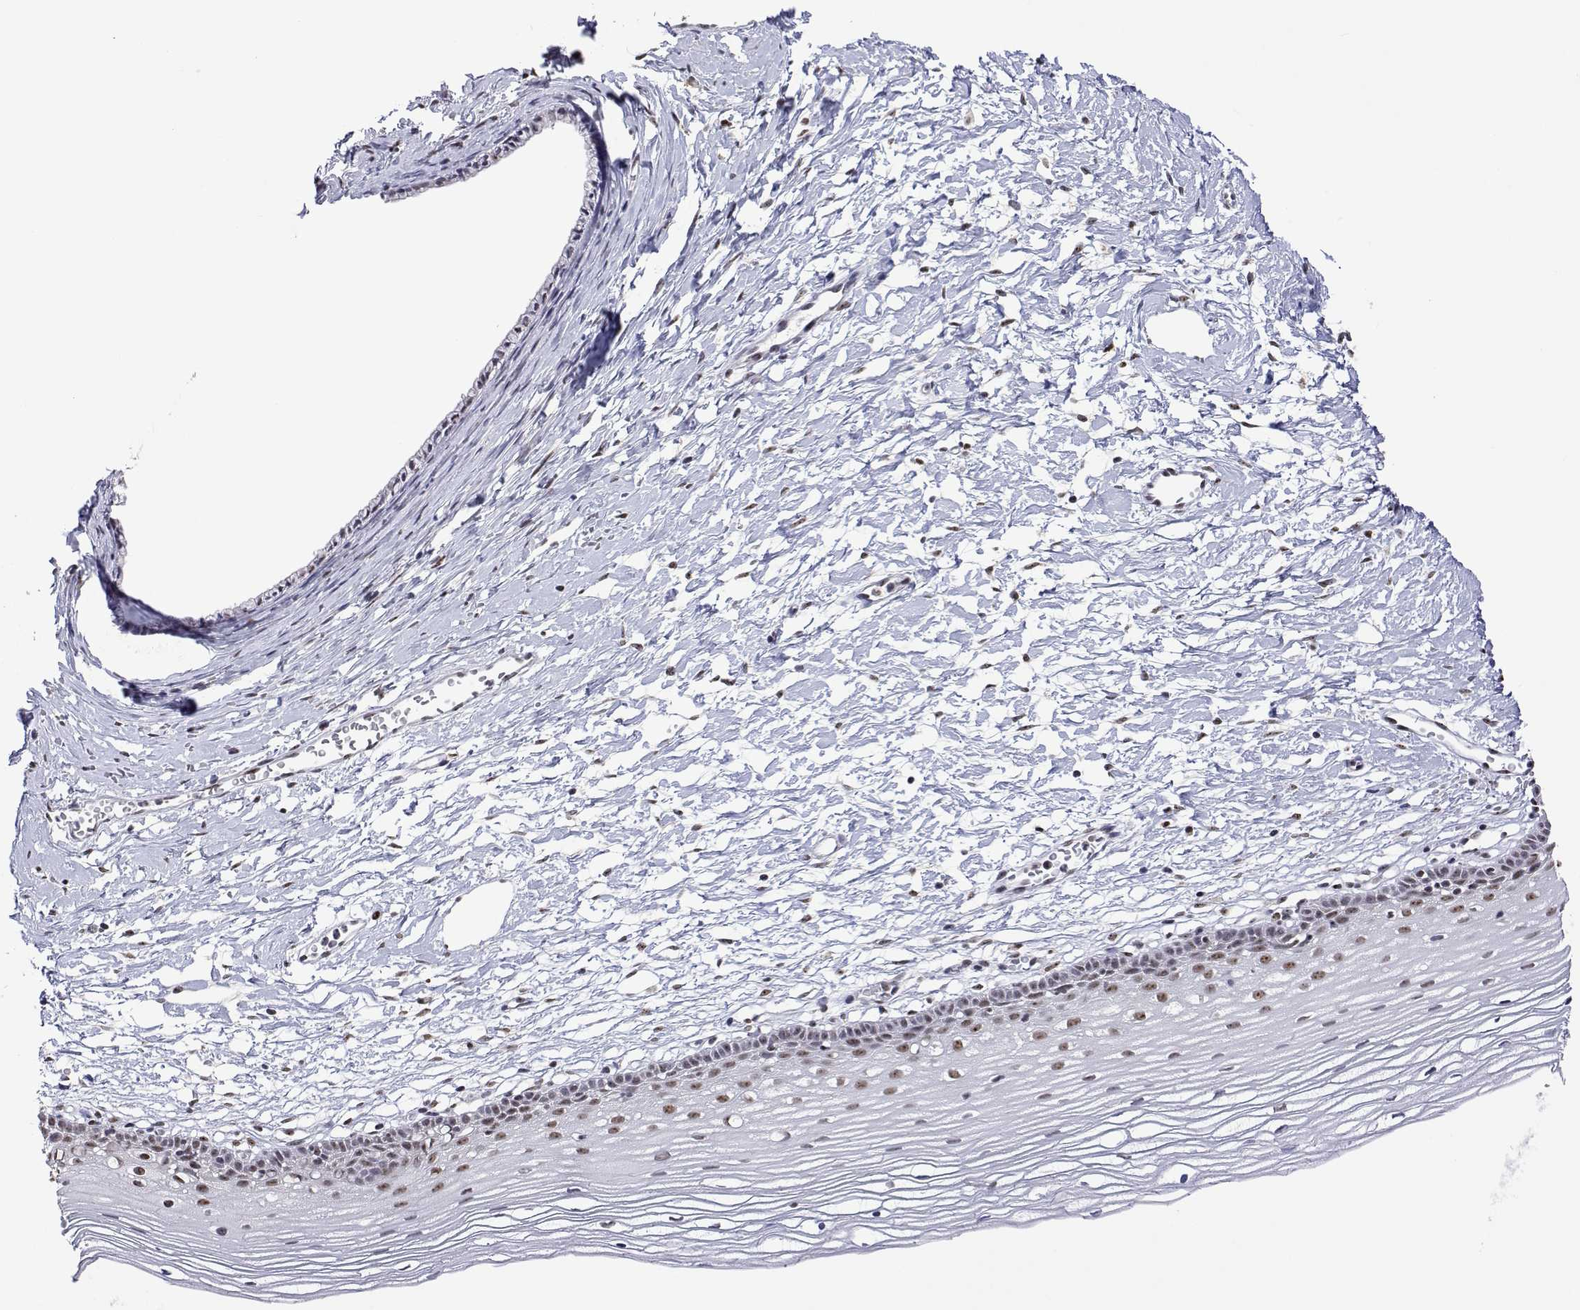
{"staining": {"intensity": "weak", "quantity": "25%-75%", "location": "nuclear"}, "tissue": "cervix", "cell_type": "Glandular cells", "image_type": "normal", "snomed": [{"axis": "morphology", "description": "Normal tissue, NOS"}, {"axis": "topography", "description": "Cervix"}], "caption": "Protein analysis of benign cervix exhibits weak nuclear staining in about 25%-75% of glandular cells.", "gene": "ADAR", "patient": {"sex": "female", "age": 40}}